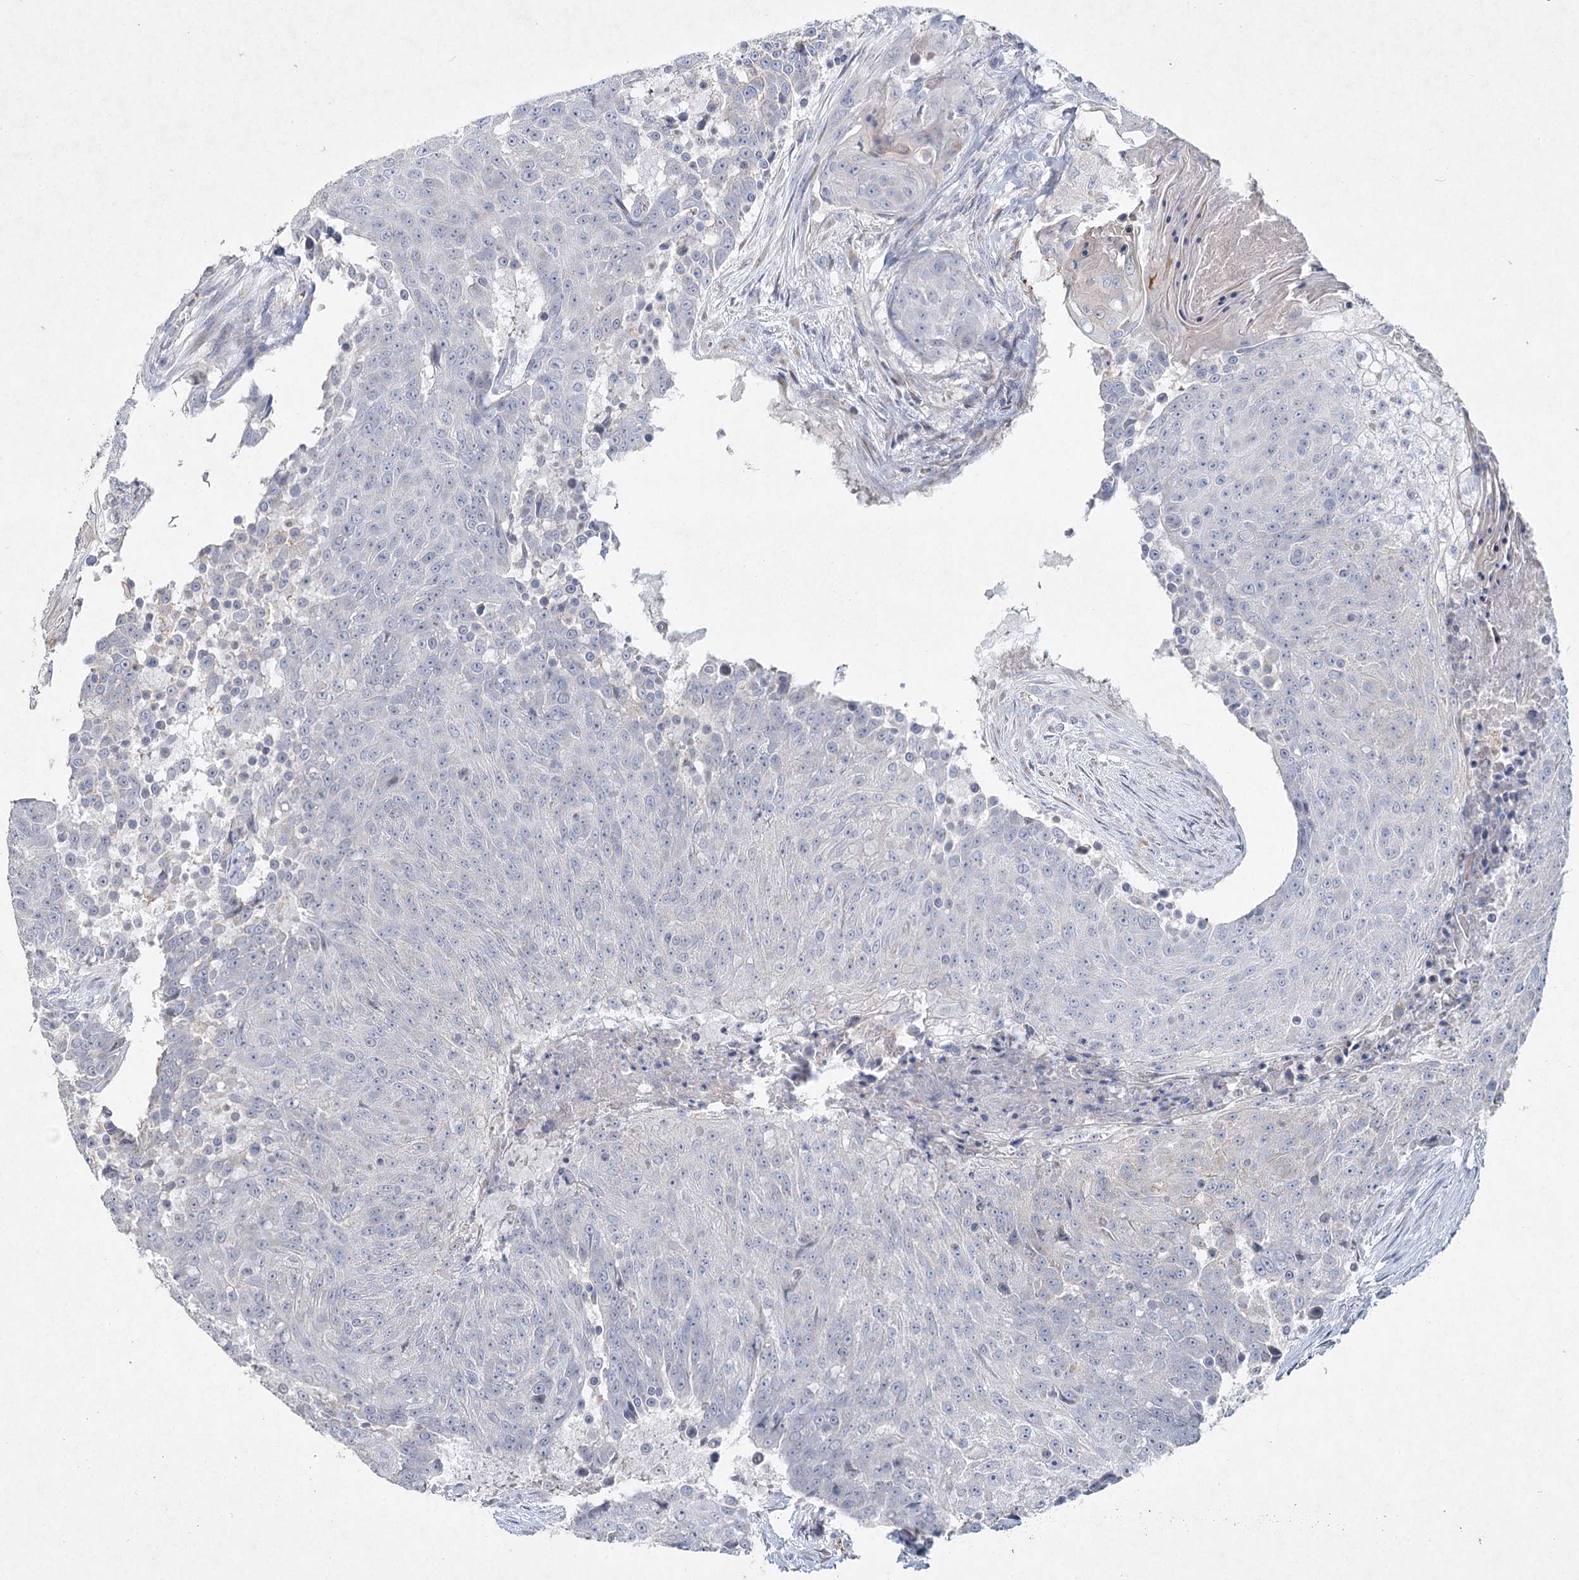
{"staining": {"intensity": "negative", "quantity": "none", "location": "none"}, "tissue": "urothelial cancer", "cell_type": "Tumor cells", "image_type": "cancer", "snomed": [{"axis": "morphology", "description": "Urothelial carcinoma, High grade"}, {"axis": "topography", "description": "Urinary bladder"}], "caption": "This is a histopathology image of immunohistochemistry staining of urothelial cancer, which shows no positivity in tumor cells.", "gene": "RFX6", "patient": {"sex": "female", "age": 63}}